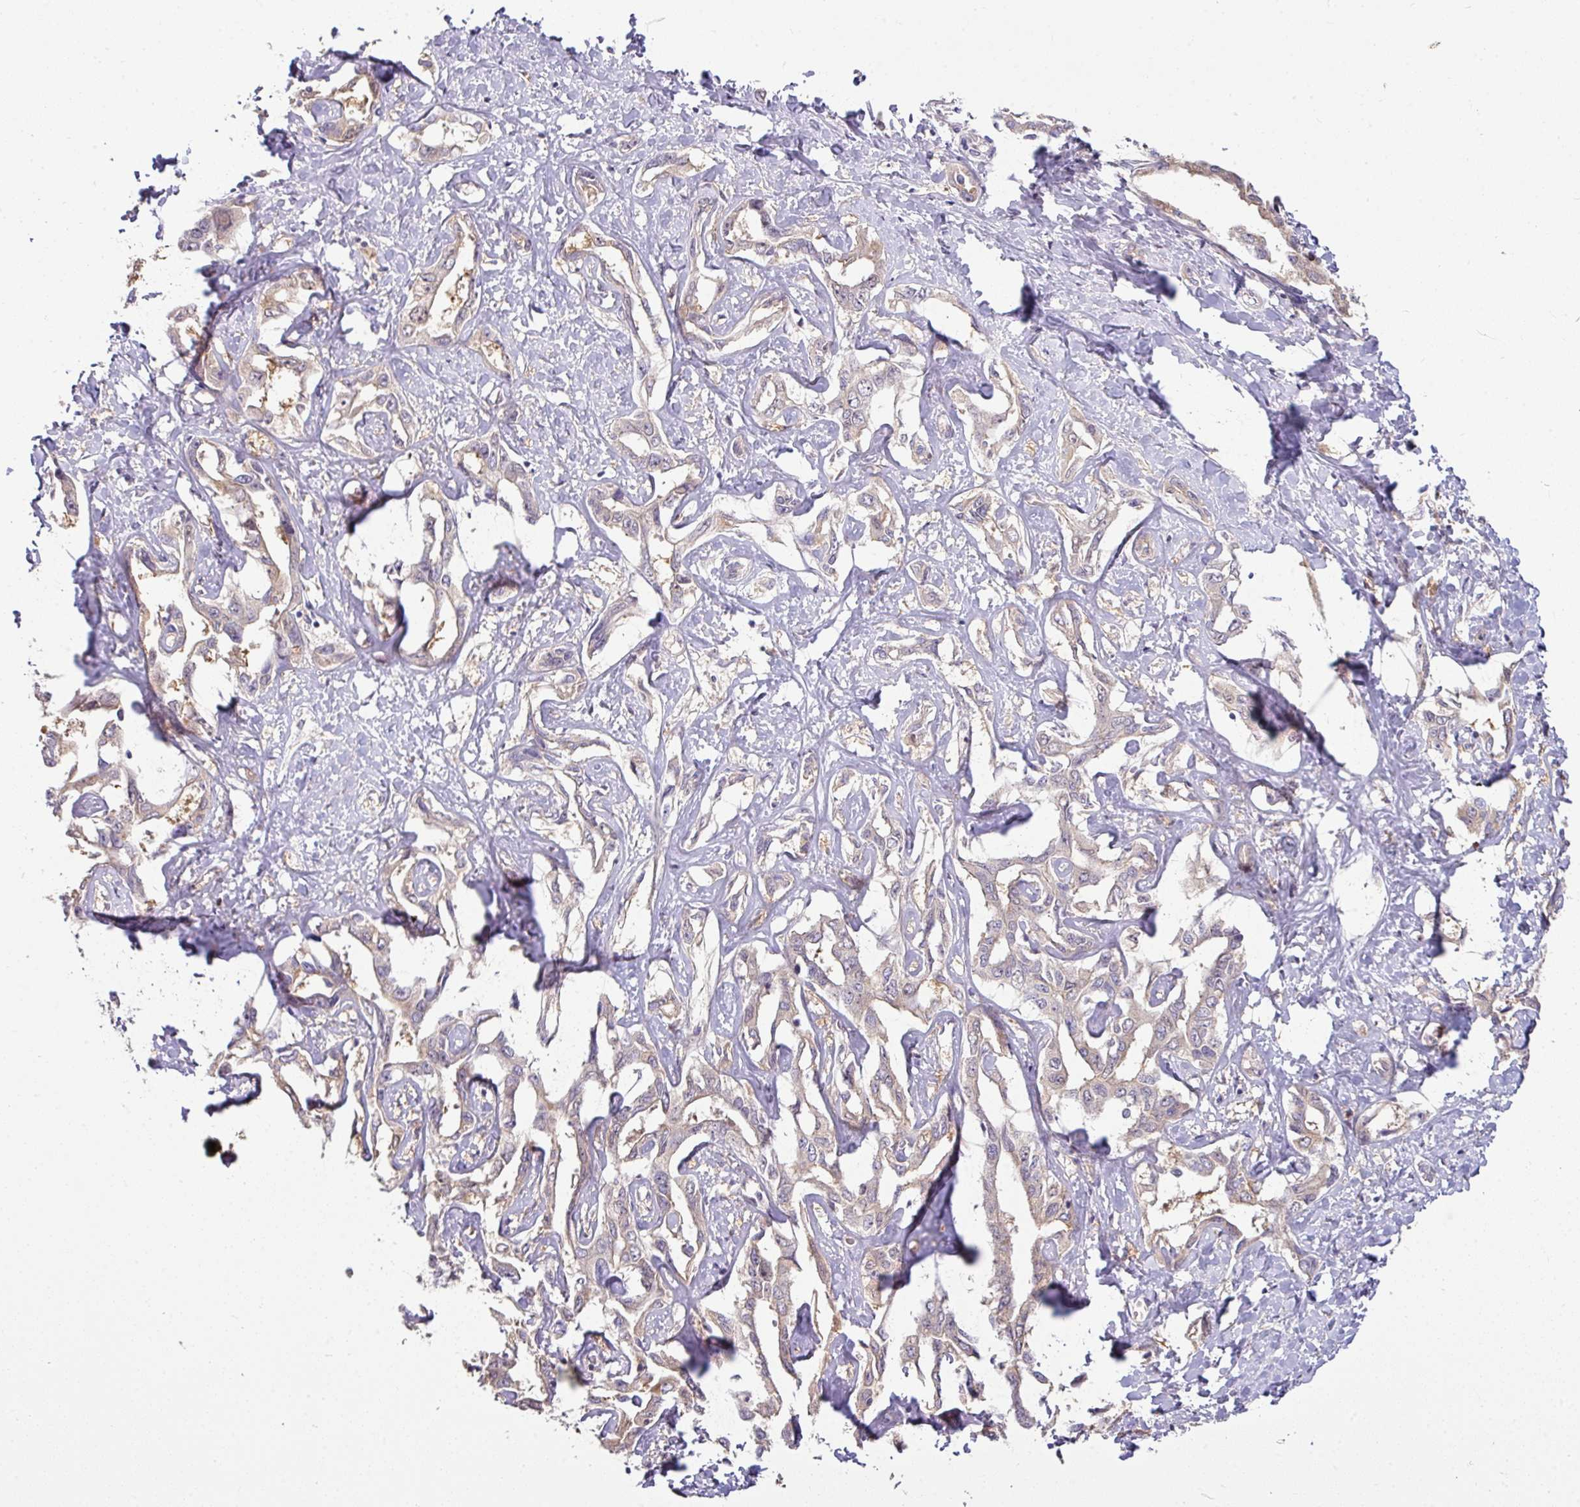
{"staining": {"intensity": "weak", "quantity": "25%-75%", "location": "cytoplasmic/membranous"}, "tissue": "liver cancer", "cell_type": "Tumor cells", "image_type": "cancer", "snomed": [{"axis": "morphology", "description": "Cholangiocarcinoma"}, {"axis": "topography", "description": "Liver"}], "caption": "Tumor cells display low levels of weak cytoplasmic/membranous staining in about 25%-75% of cells in human cholangiocarcinoma (liver).", "gene": "SLAMF6", "patient": {"sex": "male", "age": 59}}